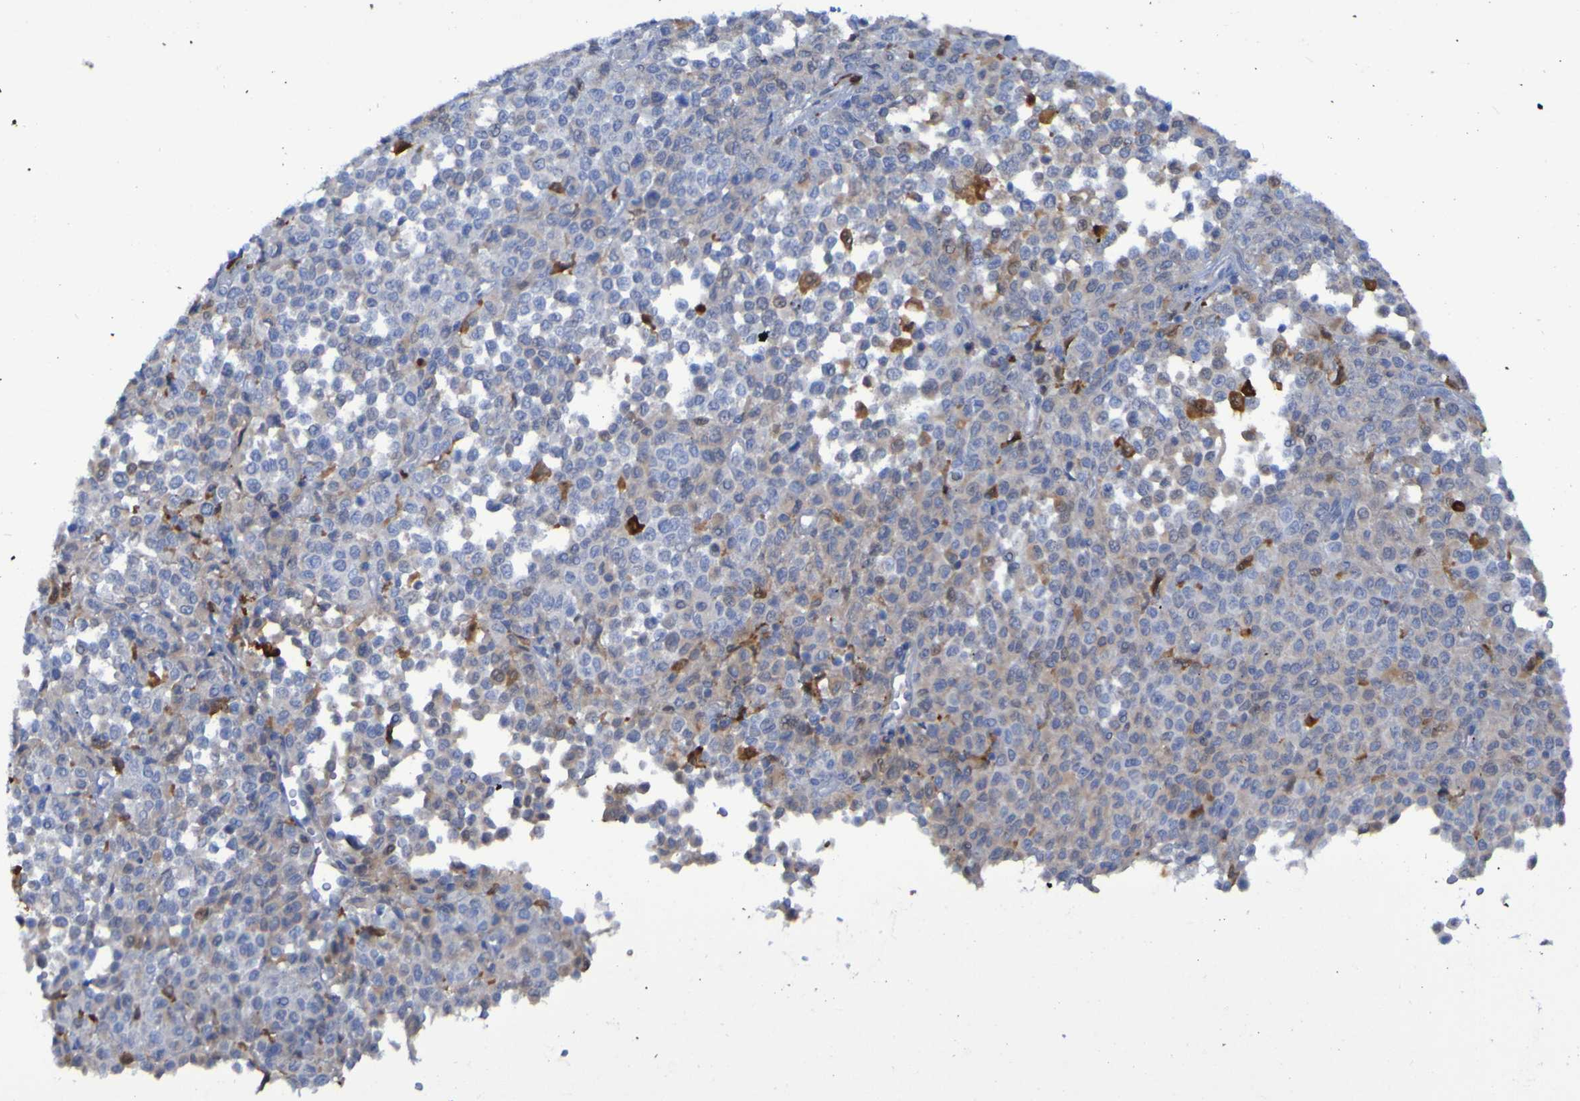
{"staining": {"intensity": "weak", "quantity": "<25%", "location": "cytoplasmic/membranous"}, "tissue": "melanoma", "cell_type": "Tumor cells", "image_type": "cancer", "snomed": [{"axis": "morphology", "description": "Malignant melanoma, Metastatic site"}, {"axis": "topography", "description": "Pancreas"}], "caption": "Immunohistochemical staining of human melanoma displays no significant positivity in tumor cells. (DAB immunohistochemistry (IHC) visualized using brightfield microscopy, high magnification).", "gene": "MPPE1", "patient": {"sex": "female", "age": 30}}